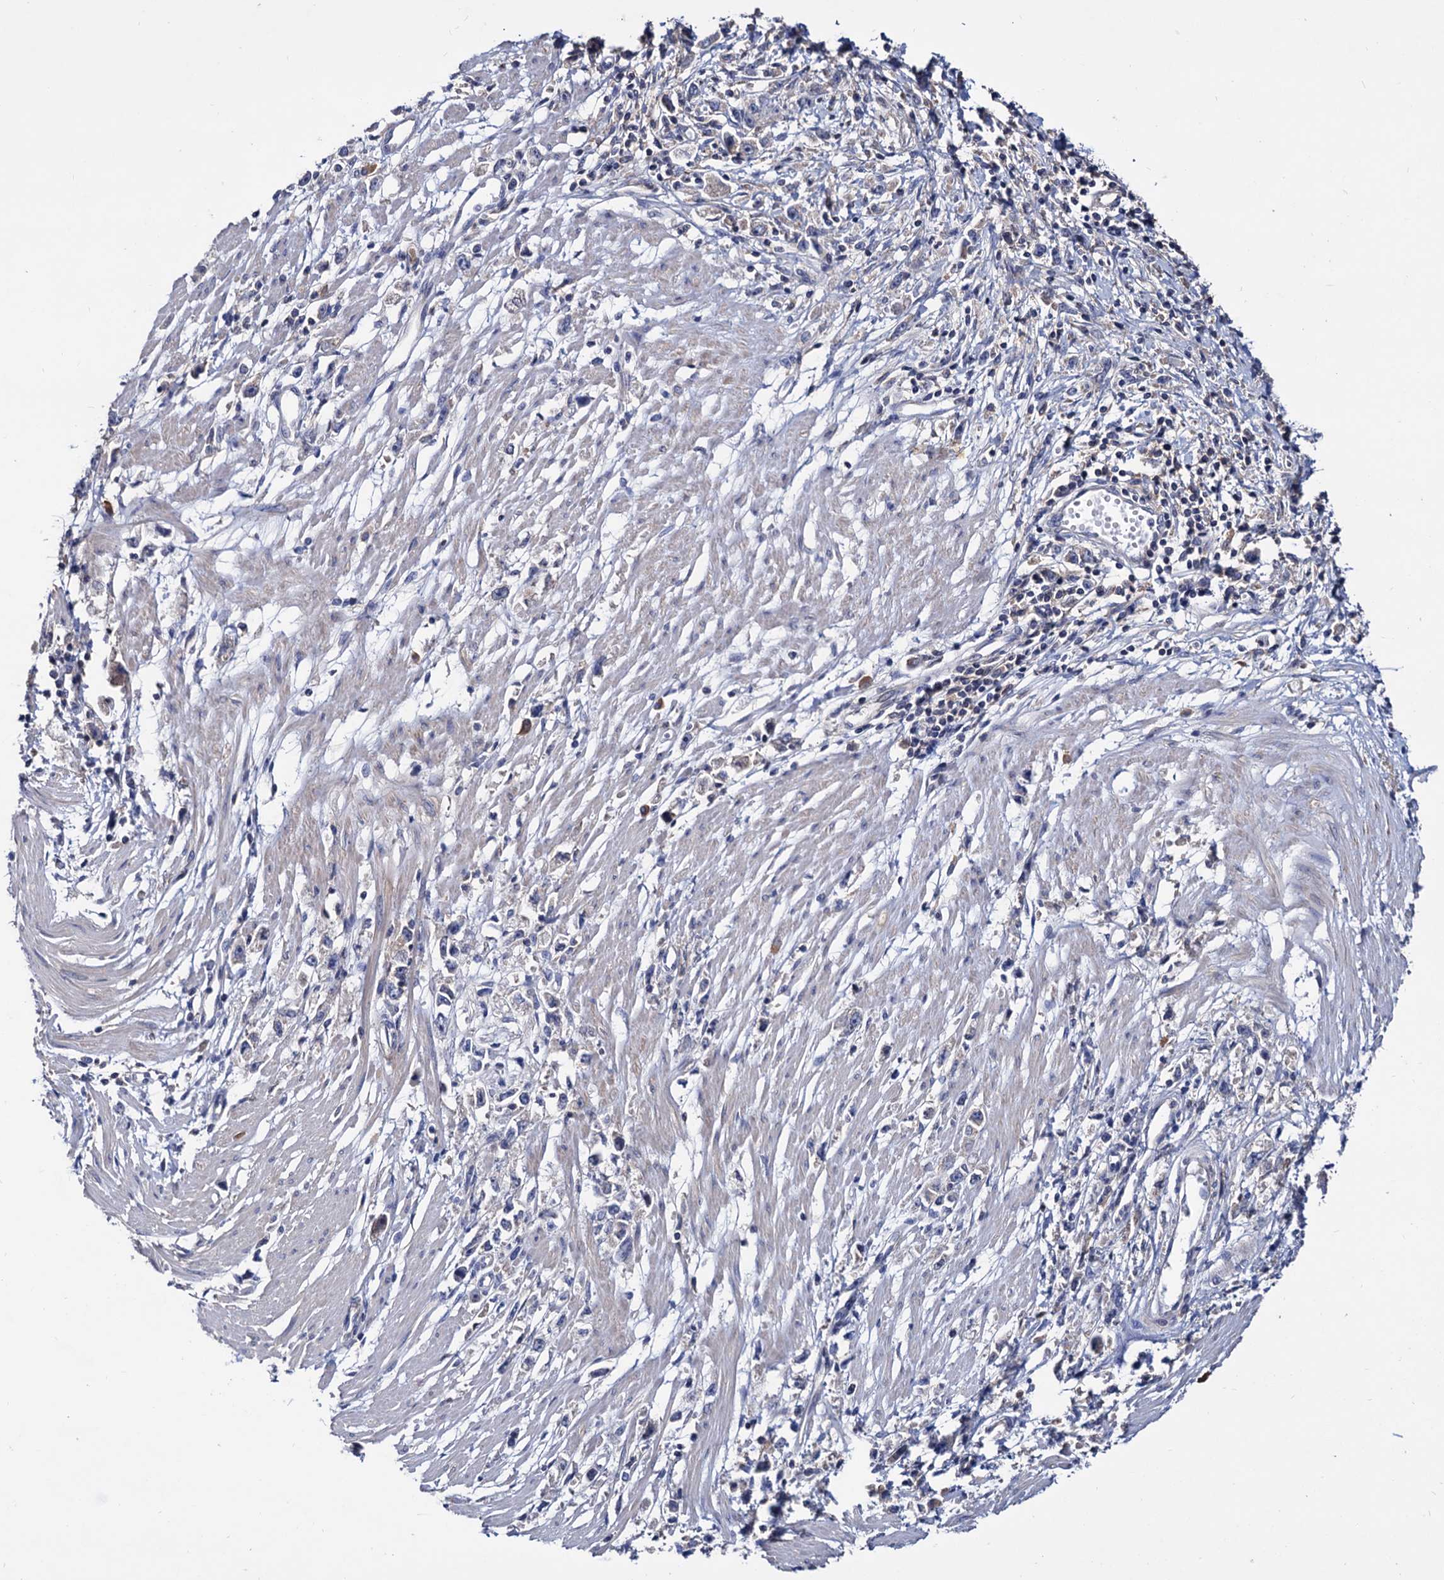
{"staining": {"intensity": "negative", "quantity": "none", "location": "none"}, "tissue": "stomach cancer", "cell_type": "Tumor cells", "image_type": "cancer", "snomed": [{"axis": "morphology", "description": "Adenocarcinoma, NOS"}, {"axis": "topography", "description": "Stomach"}], "caption": "Tumor cells are negative for protein expression in human stomach cancer (adenocarcinoma).", "gene": "NPAS4", "patient": {"sex": "female", "age": 59}}